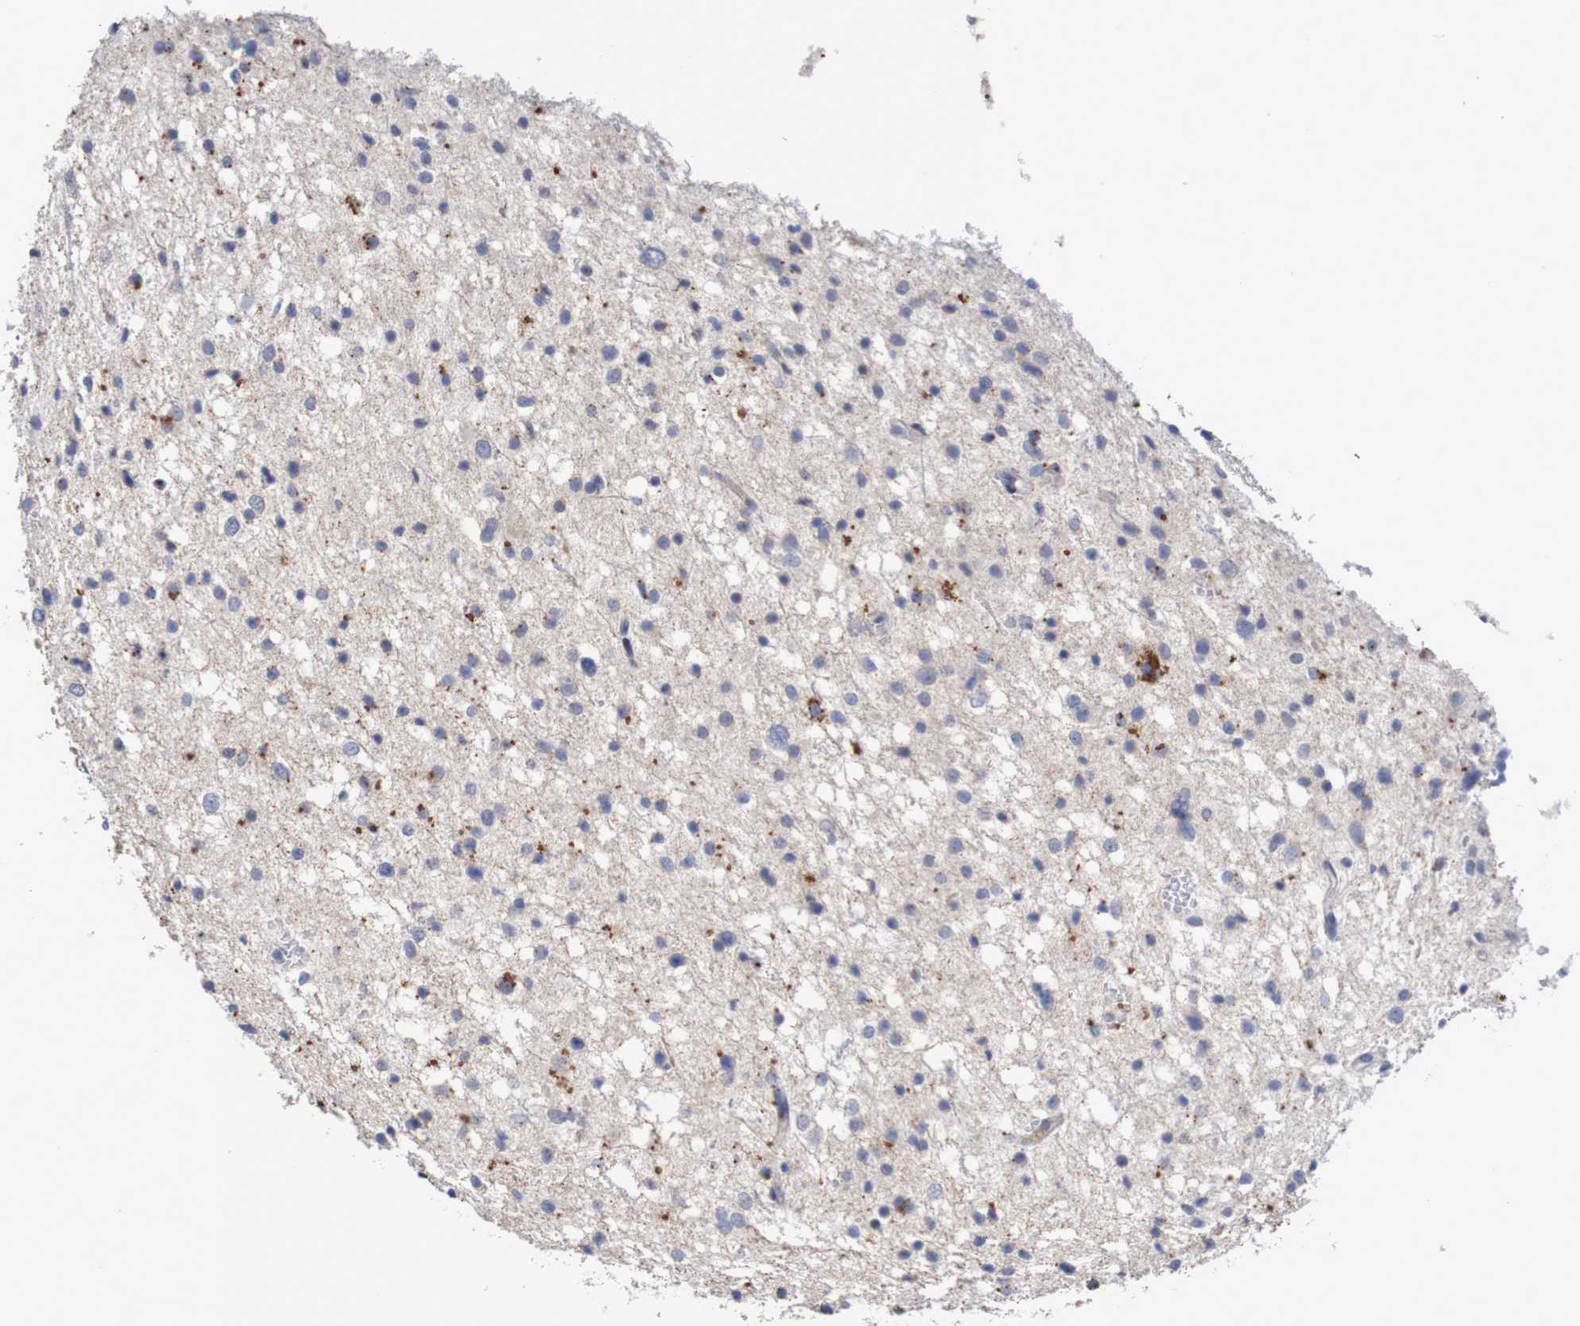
{"staining": {"intensity": "moderate", "quantity": "<25%", "location": "cytoplasmic/membranous"}, "tissue": "glioma", "cell_type": "Tumor cells", "image_type": "cancer", "snomed": [{"axis": "morphology", "description": "Glioma, malignant, Low grade"}, {"axis": "topography", "description": "Brain"}], "caption": "Glioma tissue shows moderate cytoplasmic/membranous staining in about <25% of tumor cells, visualized by immunohistochemistry.", "gene": "FBP2", "patient": {"sex": "female", "age": 37}}